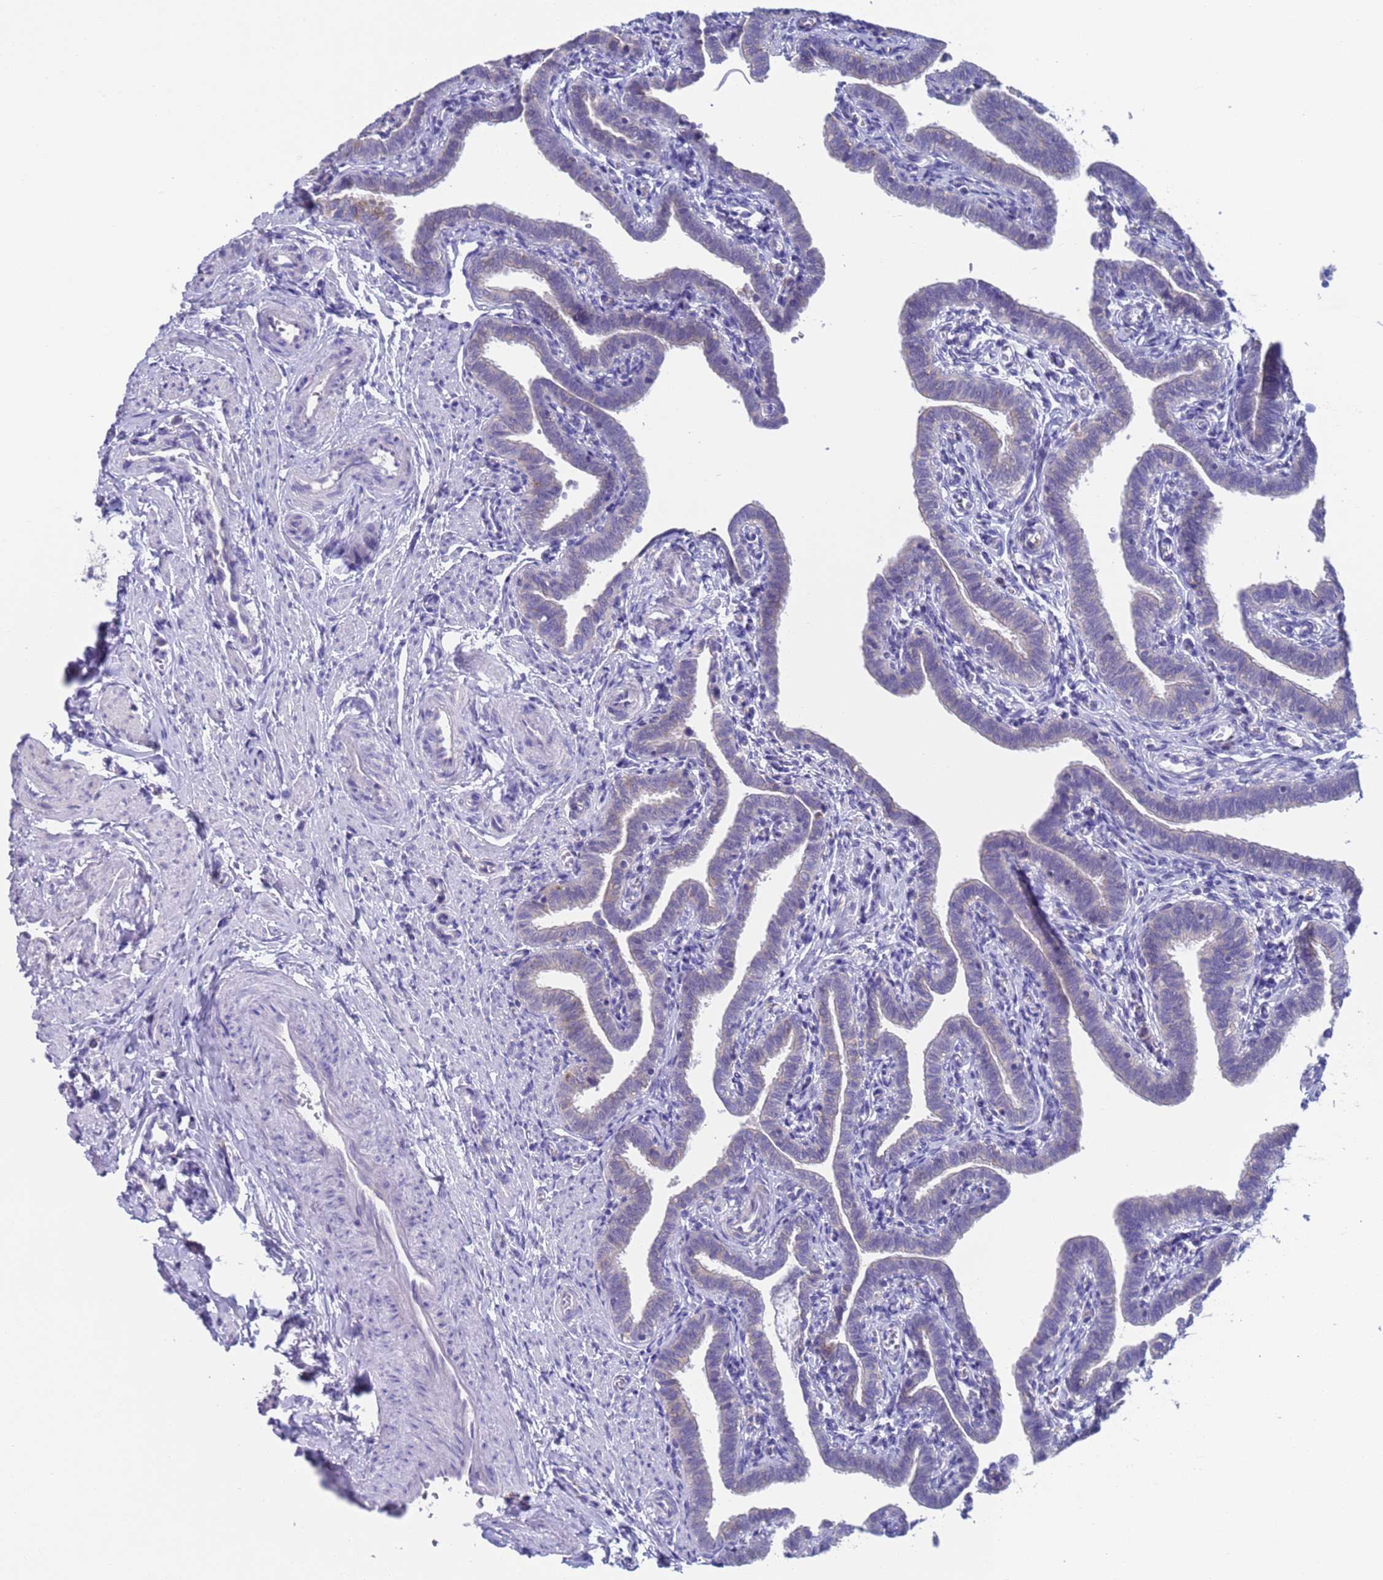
{"staining": {"intensity": "weak", "quantity": "<25%", "location": "cytoplasmic/membranous"}, "tissue": "fallopian tube", "cell_type": "Glandular cells", "image_type": "normal", "snomed": [{"axis": "morphology", "description": "Normal tissue, NOS"}, {"axis": "topography", "description": "Fallopian tube"}], "caption": "Immunohistochemical staining of normal human fallopian tube displays no significant expression in glandular cells. (DAB (3,3'-diaminobenzidine) immunohistochemistry (IHC) with hematoxylin counter stain).", "gene": "PET117", "patient": {"sex": "female", "age": 36}}